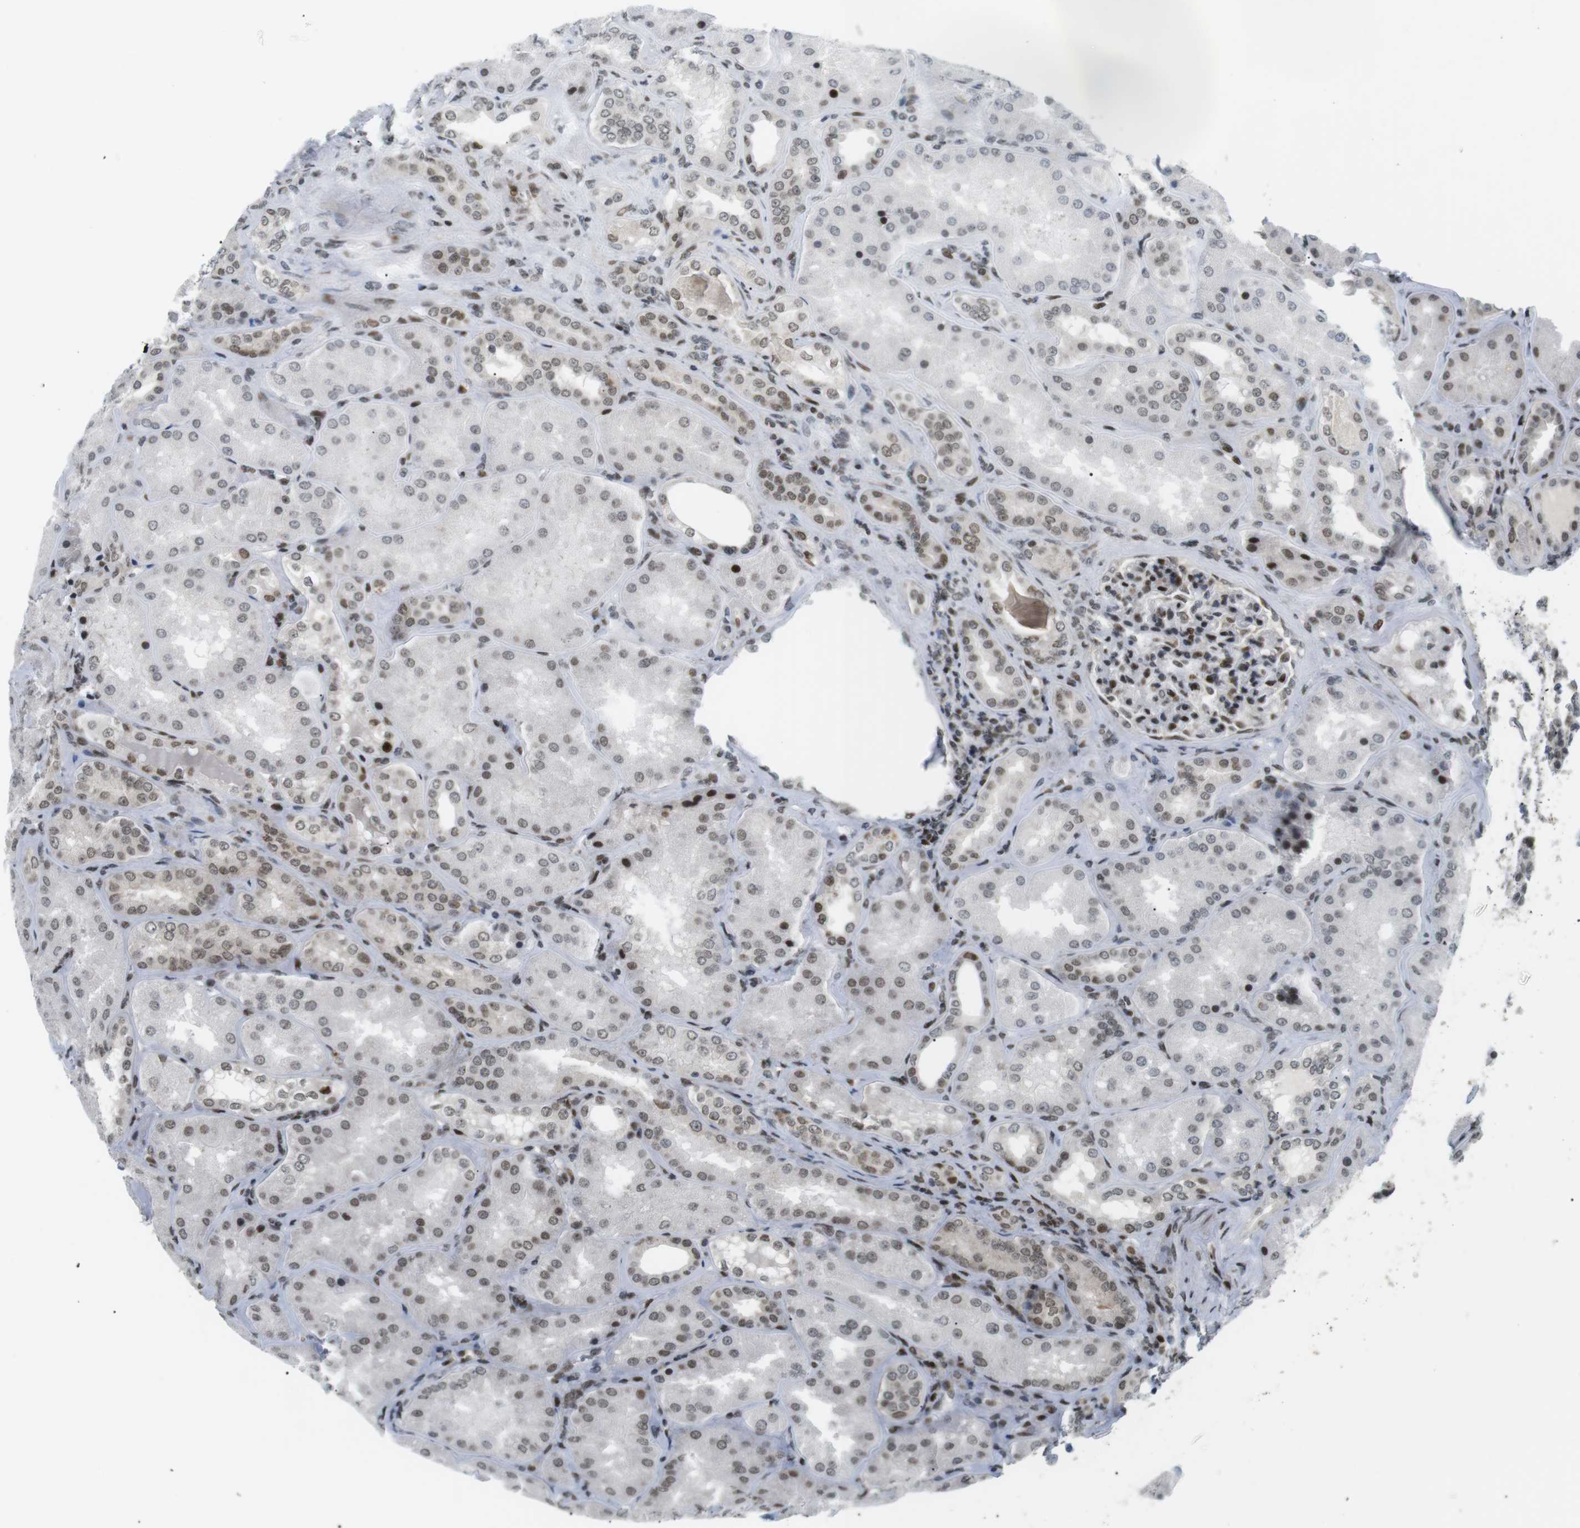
{"staining": {"intensity": "strong", "quantity": ">75%", "location": "nuclear"}, "tissue": "kidney", "cell_type": "Cells in glomeruli", "image_type": "normal", "snomed": [{"axis": "morphology", "description": "Normal tissue, NOS"}, {"axis": "topography", "description": "Kidney"}], "caption": "IHC histopathology image of unremarkable kidney stained for a protein (brown), which reveals high levels of strong nuclear staining in about >75% of cells in glomeruli.", "gene": "CDC27", "patient": {"sex": "female", "age": 56}}